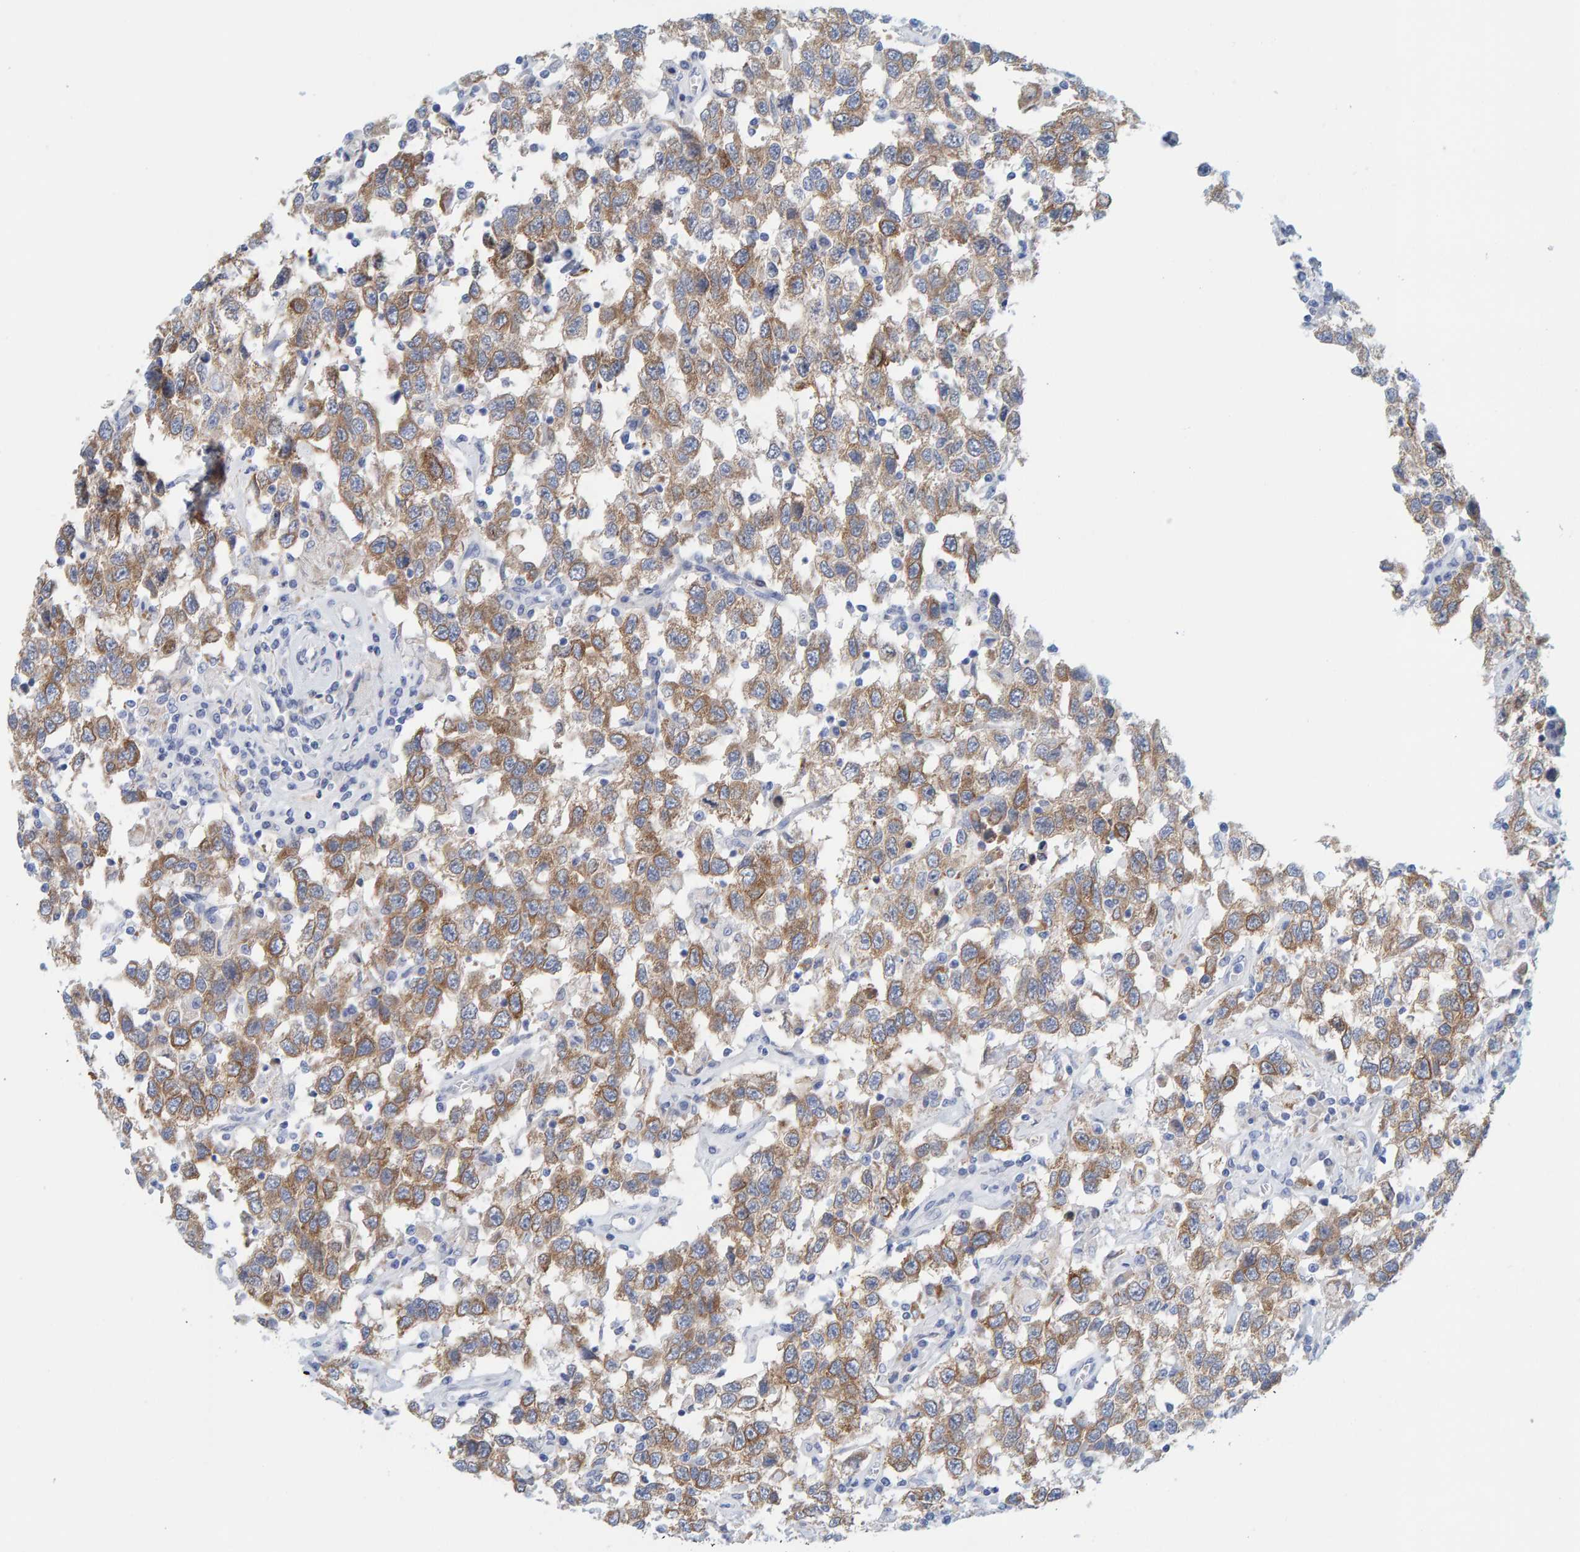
{"staining": {"intensity": "moderate", "quantity": ">75%", "location": "cytoplasmic/membranous"}, "tissue": "testis cancer", "cell_type": "Tumor cells", "image_type": "cancer", "snomed": [{"axis": "morphology", "description": "Seminoma, NOS"}, {"axis": "topography", "description": "Testis"}], "caption": "Protein expression analysis of testis cancer shows moderate cytoplasmic/membranous expression in about >75% of tumor cells. Using DAB (3,3'-diaminobenzidine) (brown) and hematoxylin (blue) stains, captured at high magnification using brightfield microscopy.", "gene": "KLHL11", "patient": {"sex": "male", "age": 41}}